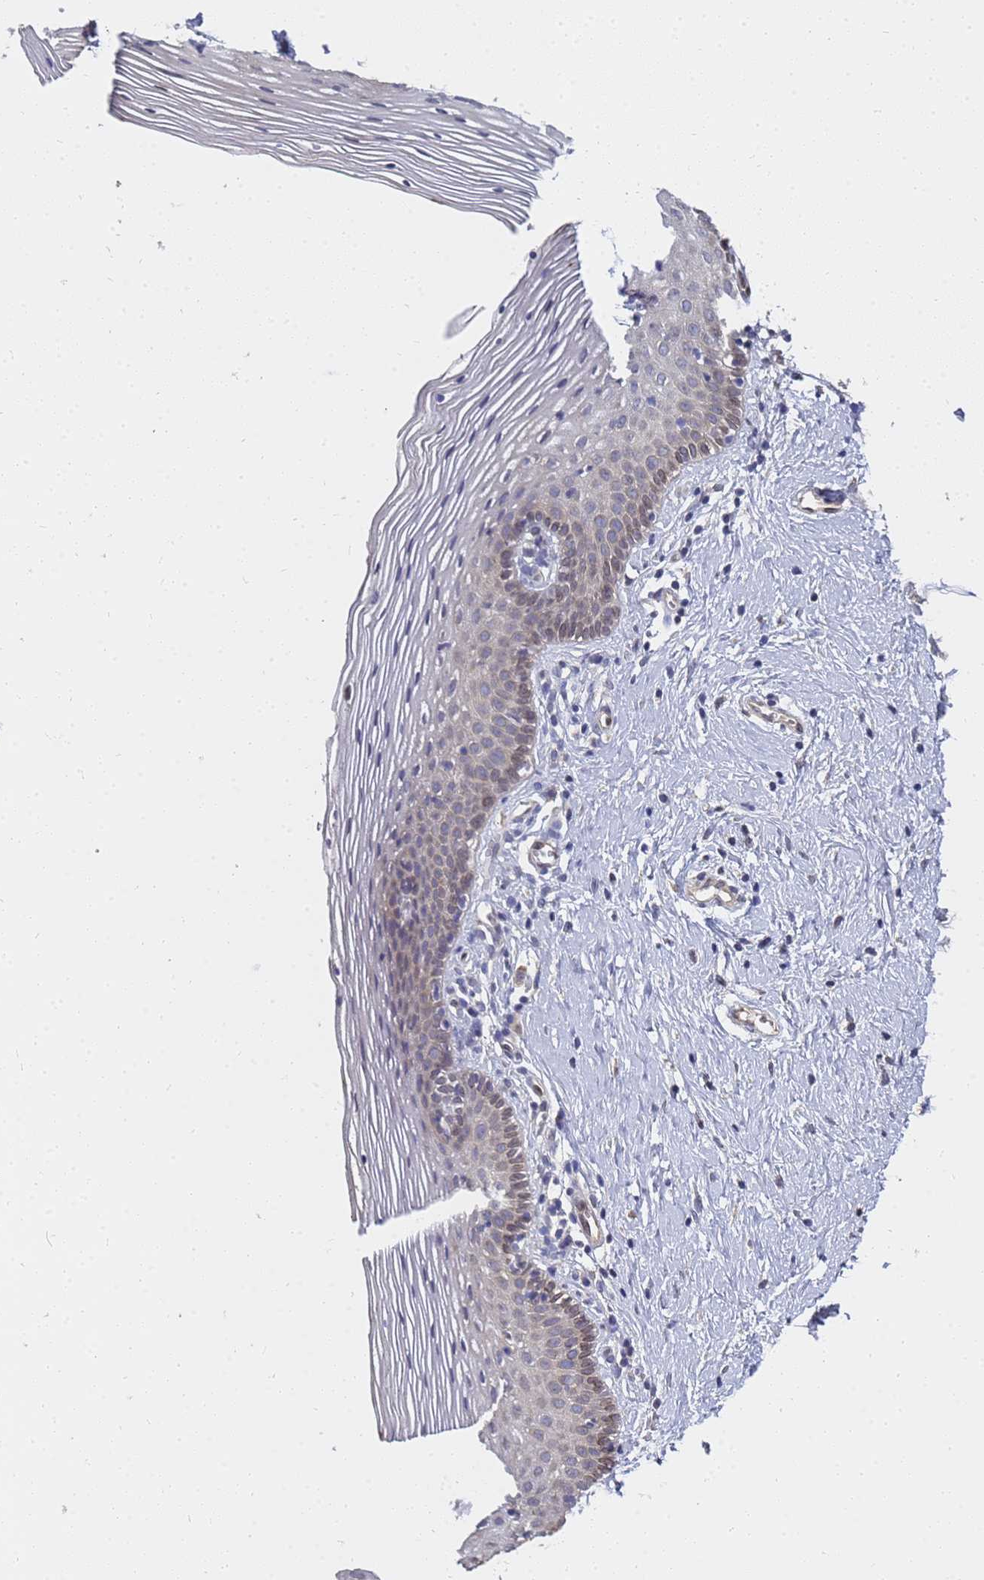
{"staining": {"intensity": "moderate", "quantity": "<25%", "location": "cytoplasmic/membranous"}, "tissue": "vagina", "cell_type": "Squamous epithelial cells", "image_type": "normal", "snomed": [{"axis": "morphology", "description": "Normal tissue, NOS"}, {"axis": "topography", "description": "Vagina"}], "caption": "Vagina stained with DAB immunohistochemistry reveals low levels of moderate cytoplasmic/membranous expression in approximately <25% of squamous epithelial cells. (DAB (3,3'-diaminobenzidine) IHC with brightfield microscopy, high magnification).", "gene": "FAM166B", "patient": {"sex": "female", "age": 32}}